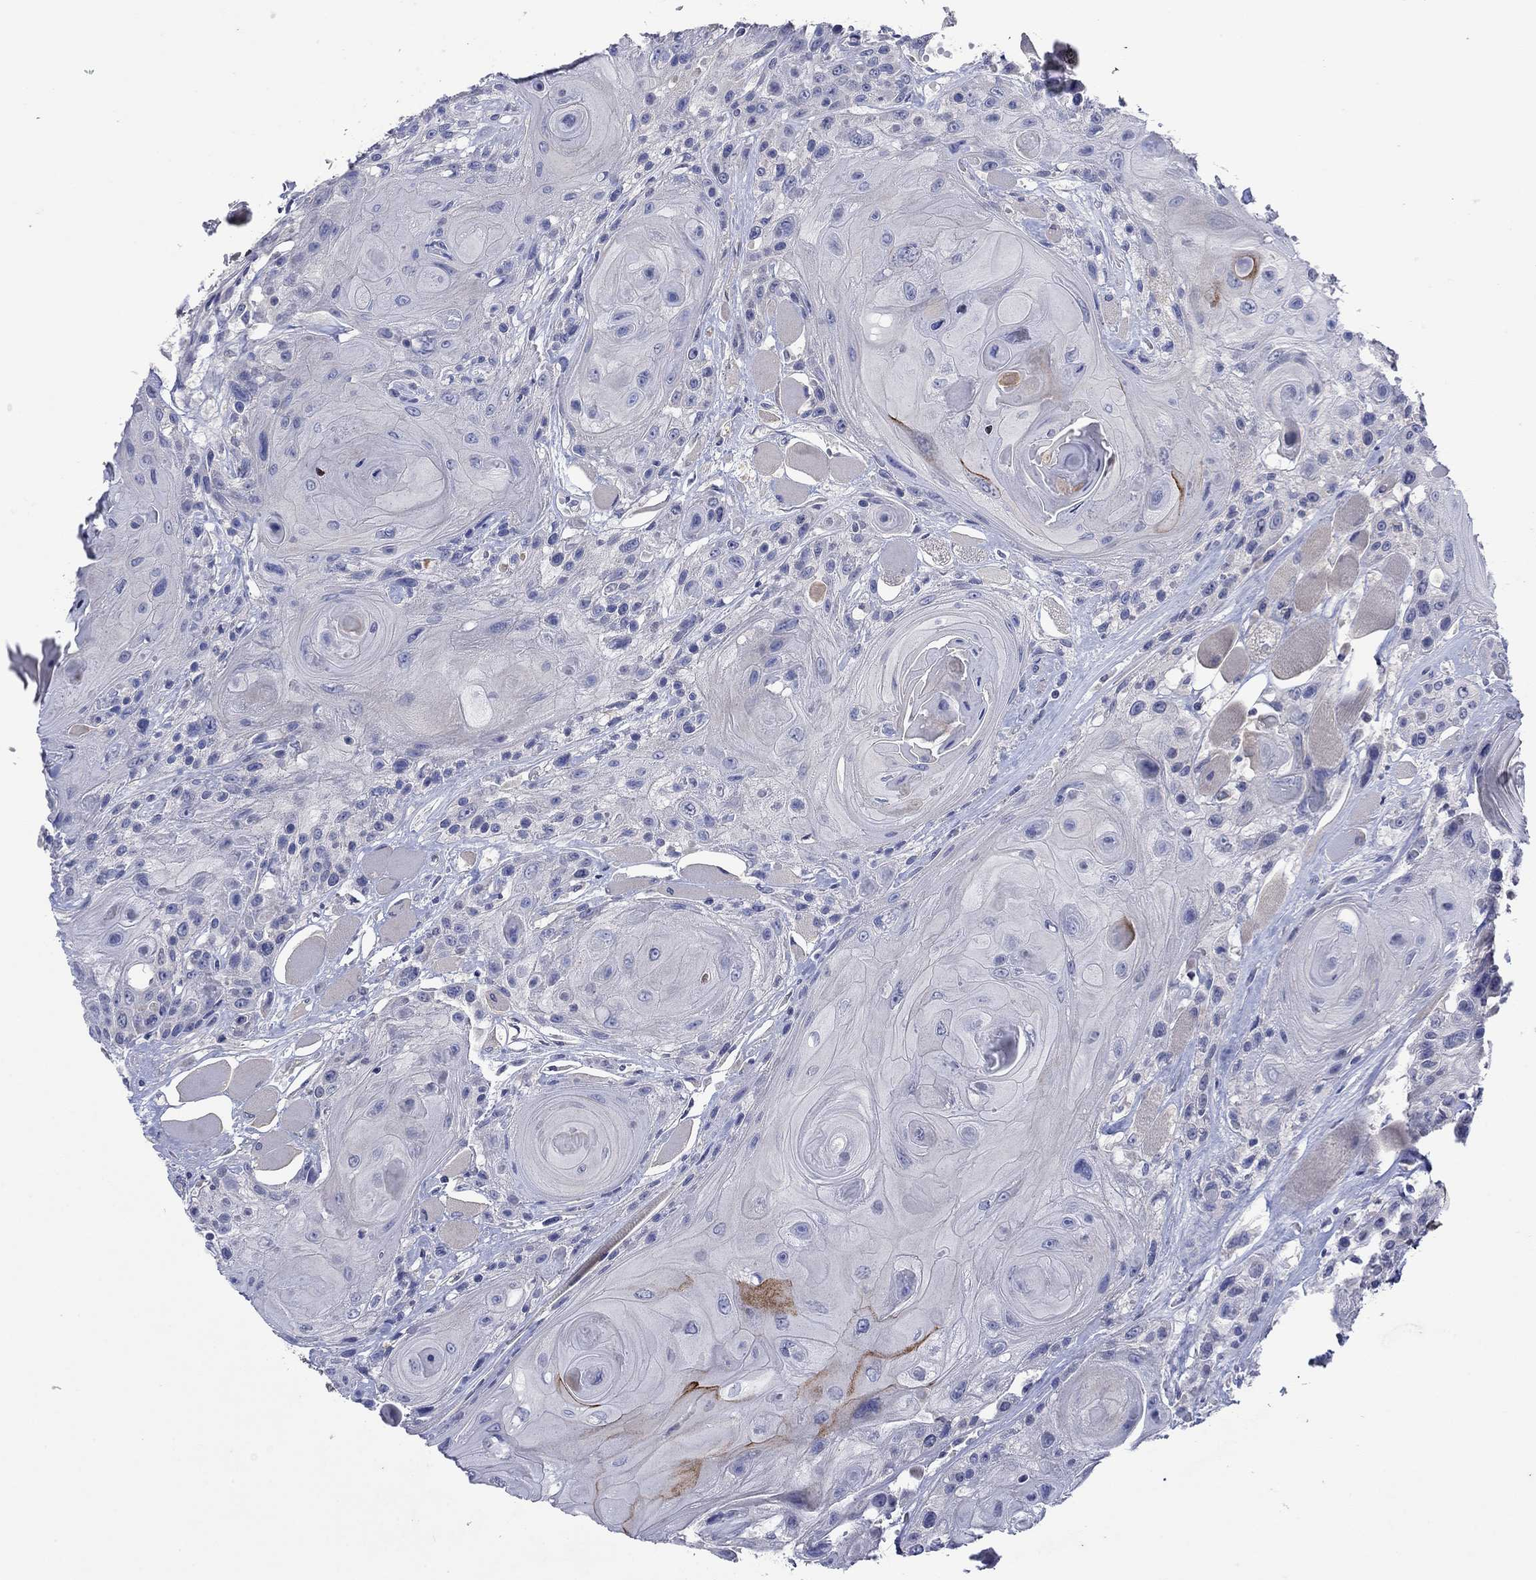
{"staining": {"intensity": "moderate", "quantity": "<25%", "location": "cytoplasmic/membranous"}, "tissue": "head and neck cancer", "cell_type": "Tumor cells", "image_type": "cancer", "snomed": [{"axis": "morphology", "description": "Squamous cell carcinoma, NOS"}, {"axis": "topography", "description": "Head-Neck"}], "caption": "Protein staining reveals moderate cytoplasmic/membranous staining in about <25% of tumor cells in squamous cell carcinoma (head and neck). The staining was performed using DAB, with brown indicating positive protein expression. Nuclei are stained blue with hematoxylin.", "gene": "PLCL2", "patient": {"sex": "female", "age": 59}}